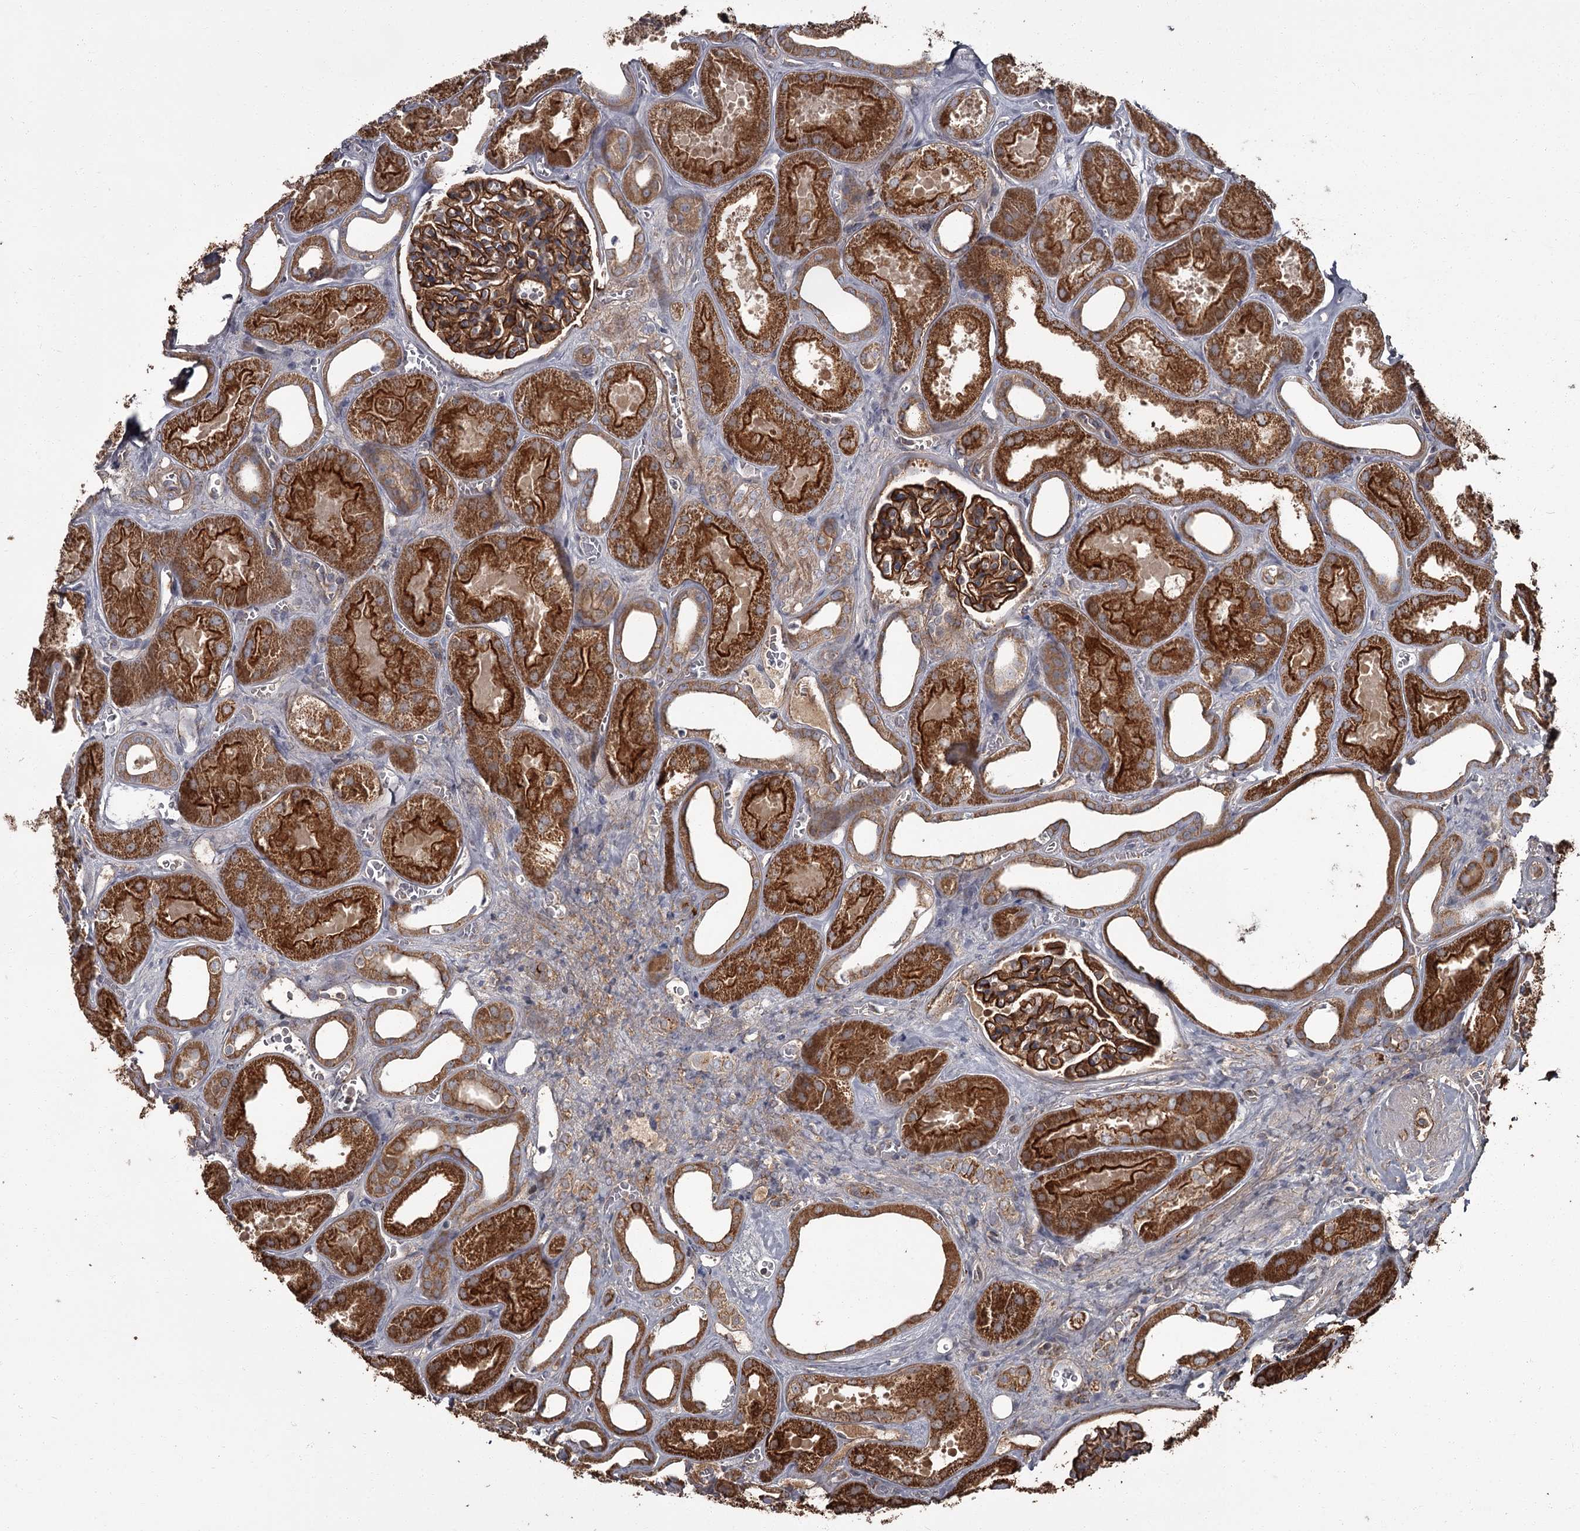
{"staining": {"intensity": "strong", "quantity": ">75%", "location": "cytoplasmic/membranous"}, "tissue": "kidney", "cell_type": "Cells in glomeruli", "image_type": "normal", "snomed": [{"axis": "morphology", "description": "Normal tissue, NOS"}, {"axis": "morphology", "description": "Adenocarcinoma, NOS"}, {"axis": "topography", "description": "Kidney"}], "caption": "This image exhibits immunohistochemistry (IHC) staining of unremarkable human kidney, with high strong cytoplasmic/membranous staining in approximately >75% of cells in glomeruli.", "gene": "THAP9", "patient": {"sex": "female", "age": 68}}